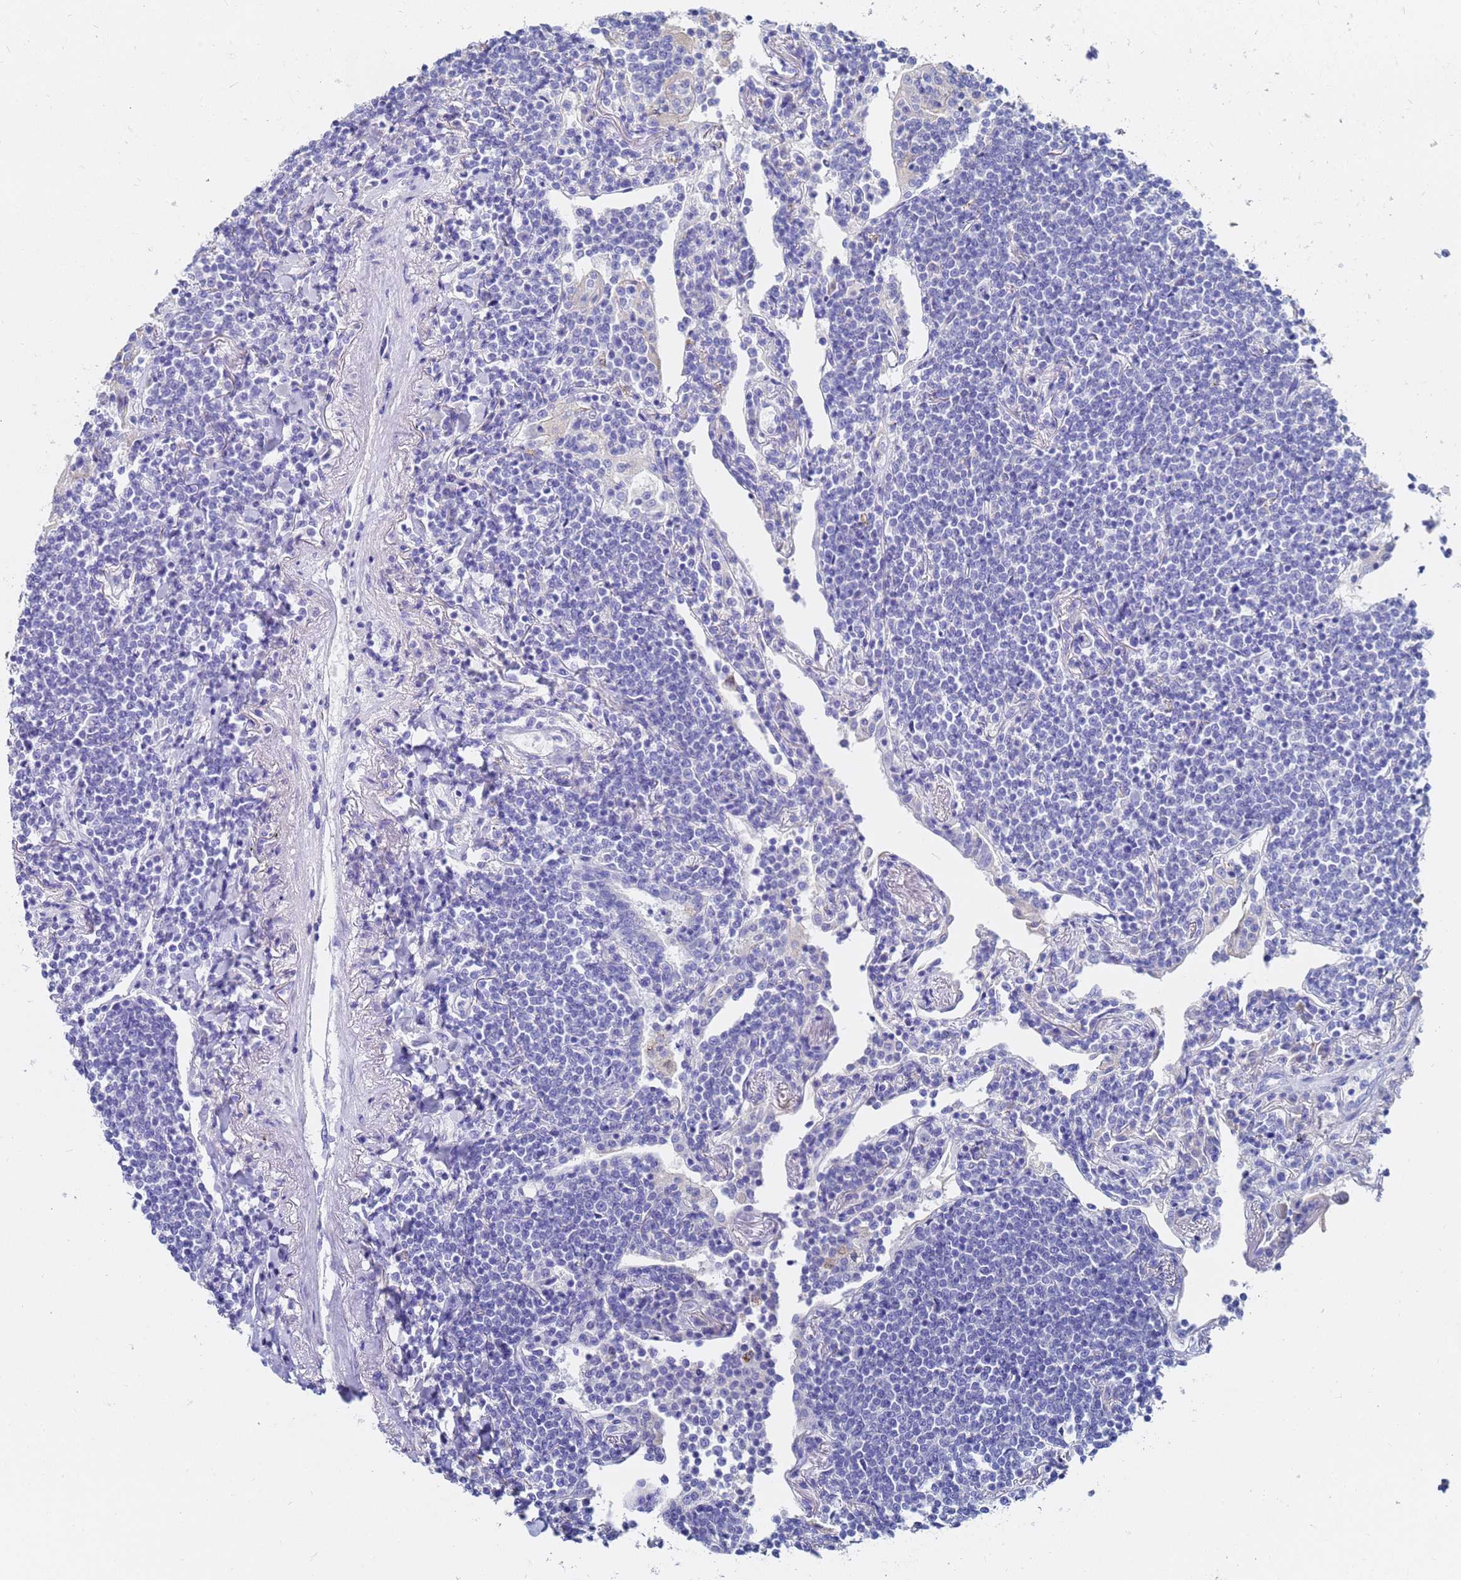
{"staining": {"intensity": "negative", "quantity": "none", "location": "none"}, "tissue": "lymphoma", "cell_type": "Tumor cells", "image_type": "cancer", "snomed": [{"axis": "morphology", "description": "Malignant lymphoma, non-Hodgkin's type, Low grade"}, {"axis": "topography", "description": "Lung"}], "caption": "High magnification brightfield microscopy of lymphoma stained with DAB (3,3'-diaminobenzidine) (brown) and counterstained with hematoxylin (blue): tumor cells show no significant positivity.", "gene": "C2orf72", "patient": {"sex": "female", "age": 71}}